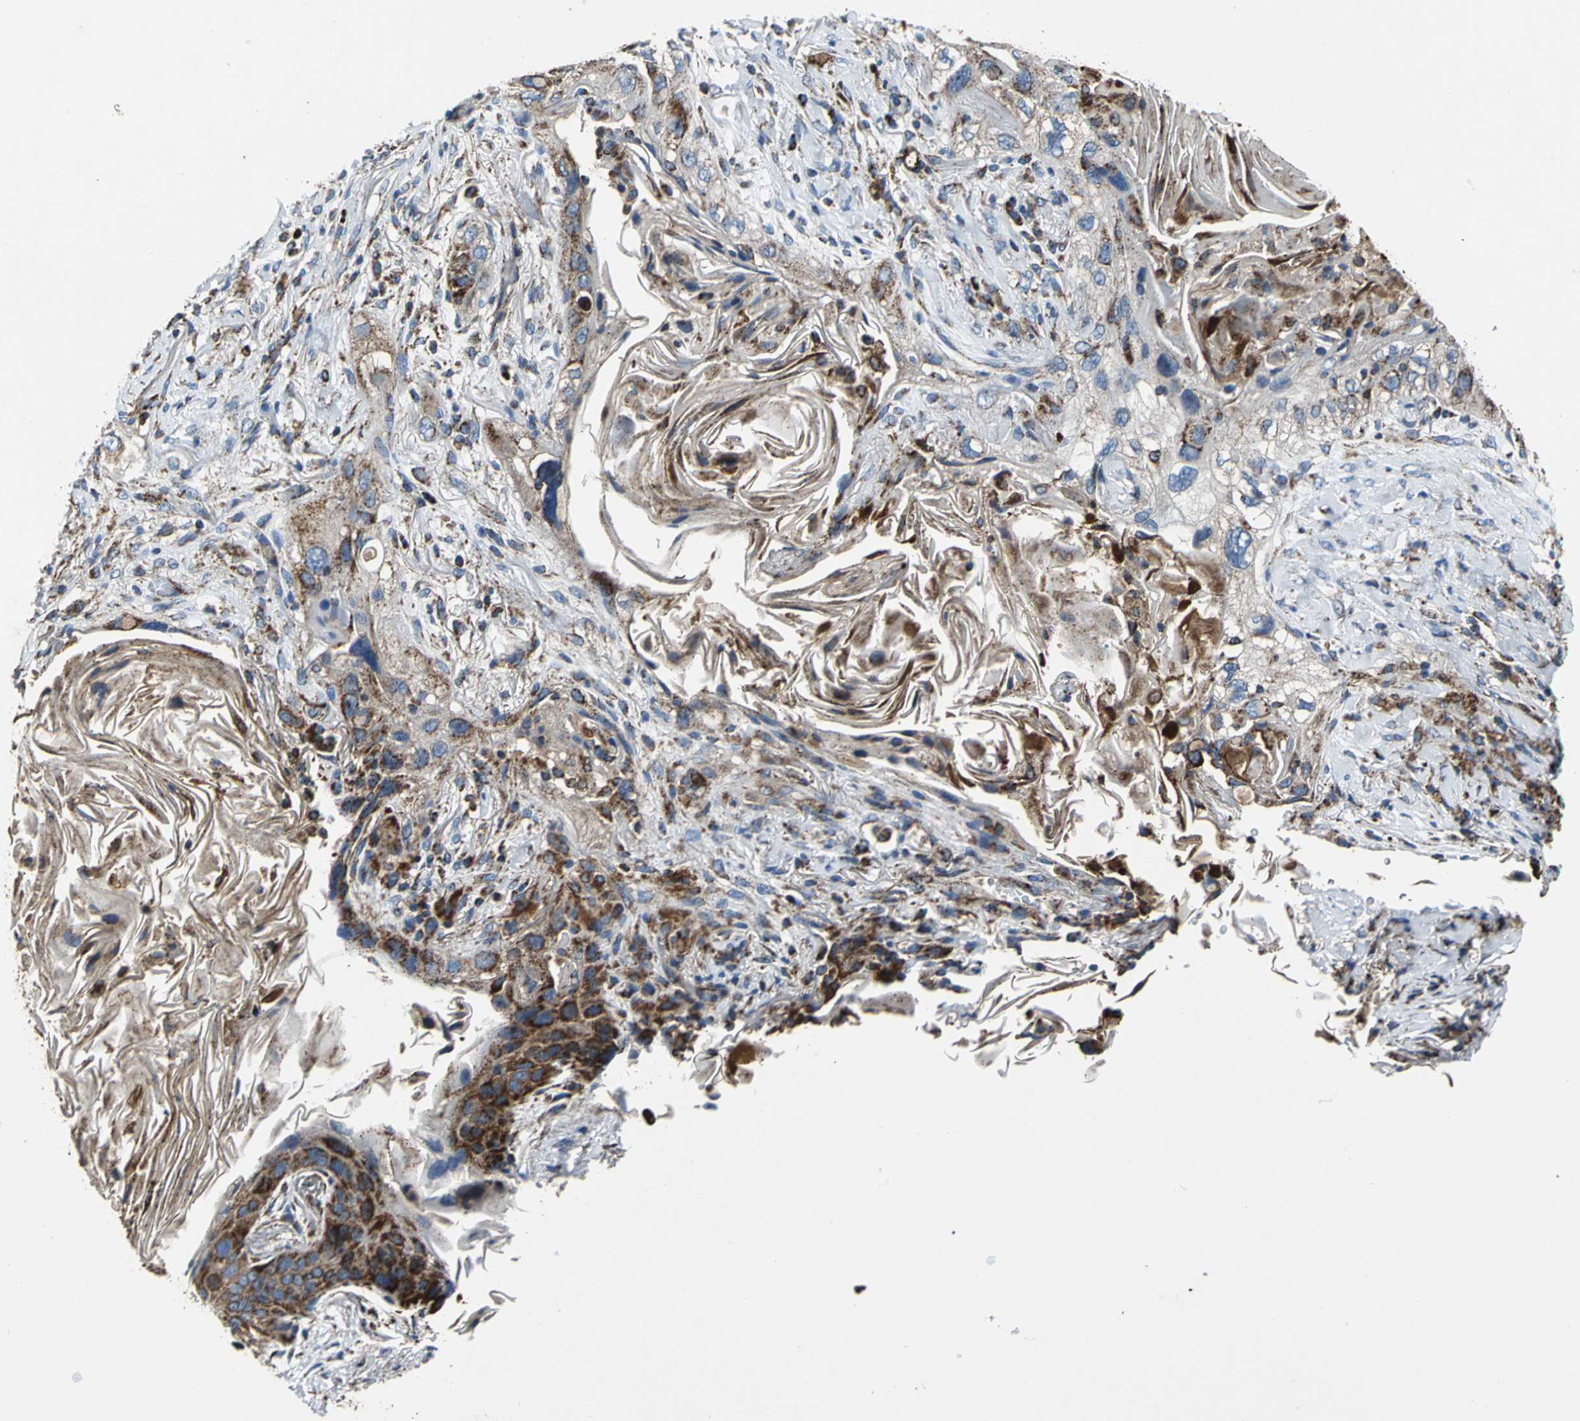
{"staining": {"intensity": "moderate", "quantity": ">75%", "location": "cytoplasmic/membranous"}, "tissue": "lung cancer", "cell_type": "Tumor cells", "image_type": "cancer", "snomed": [{"axis": "morphology", "description": "Squamous cell carcinoma, NOS"}, {"axis": "topography", "description": "Lung"}], "caption": "A medium amount of moderate cytoplasmic/membranous expression is appreciated in about >75% of tumor cells in lung cancer (squamous cell carcinoma) tissue.", "gene": "ECH1", "patient": {"sex": "female", "age": 67}}